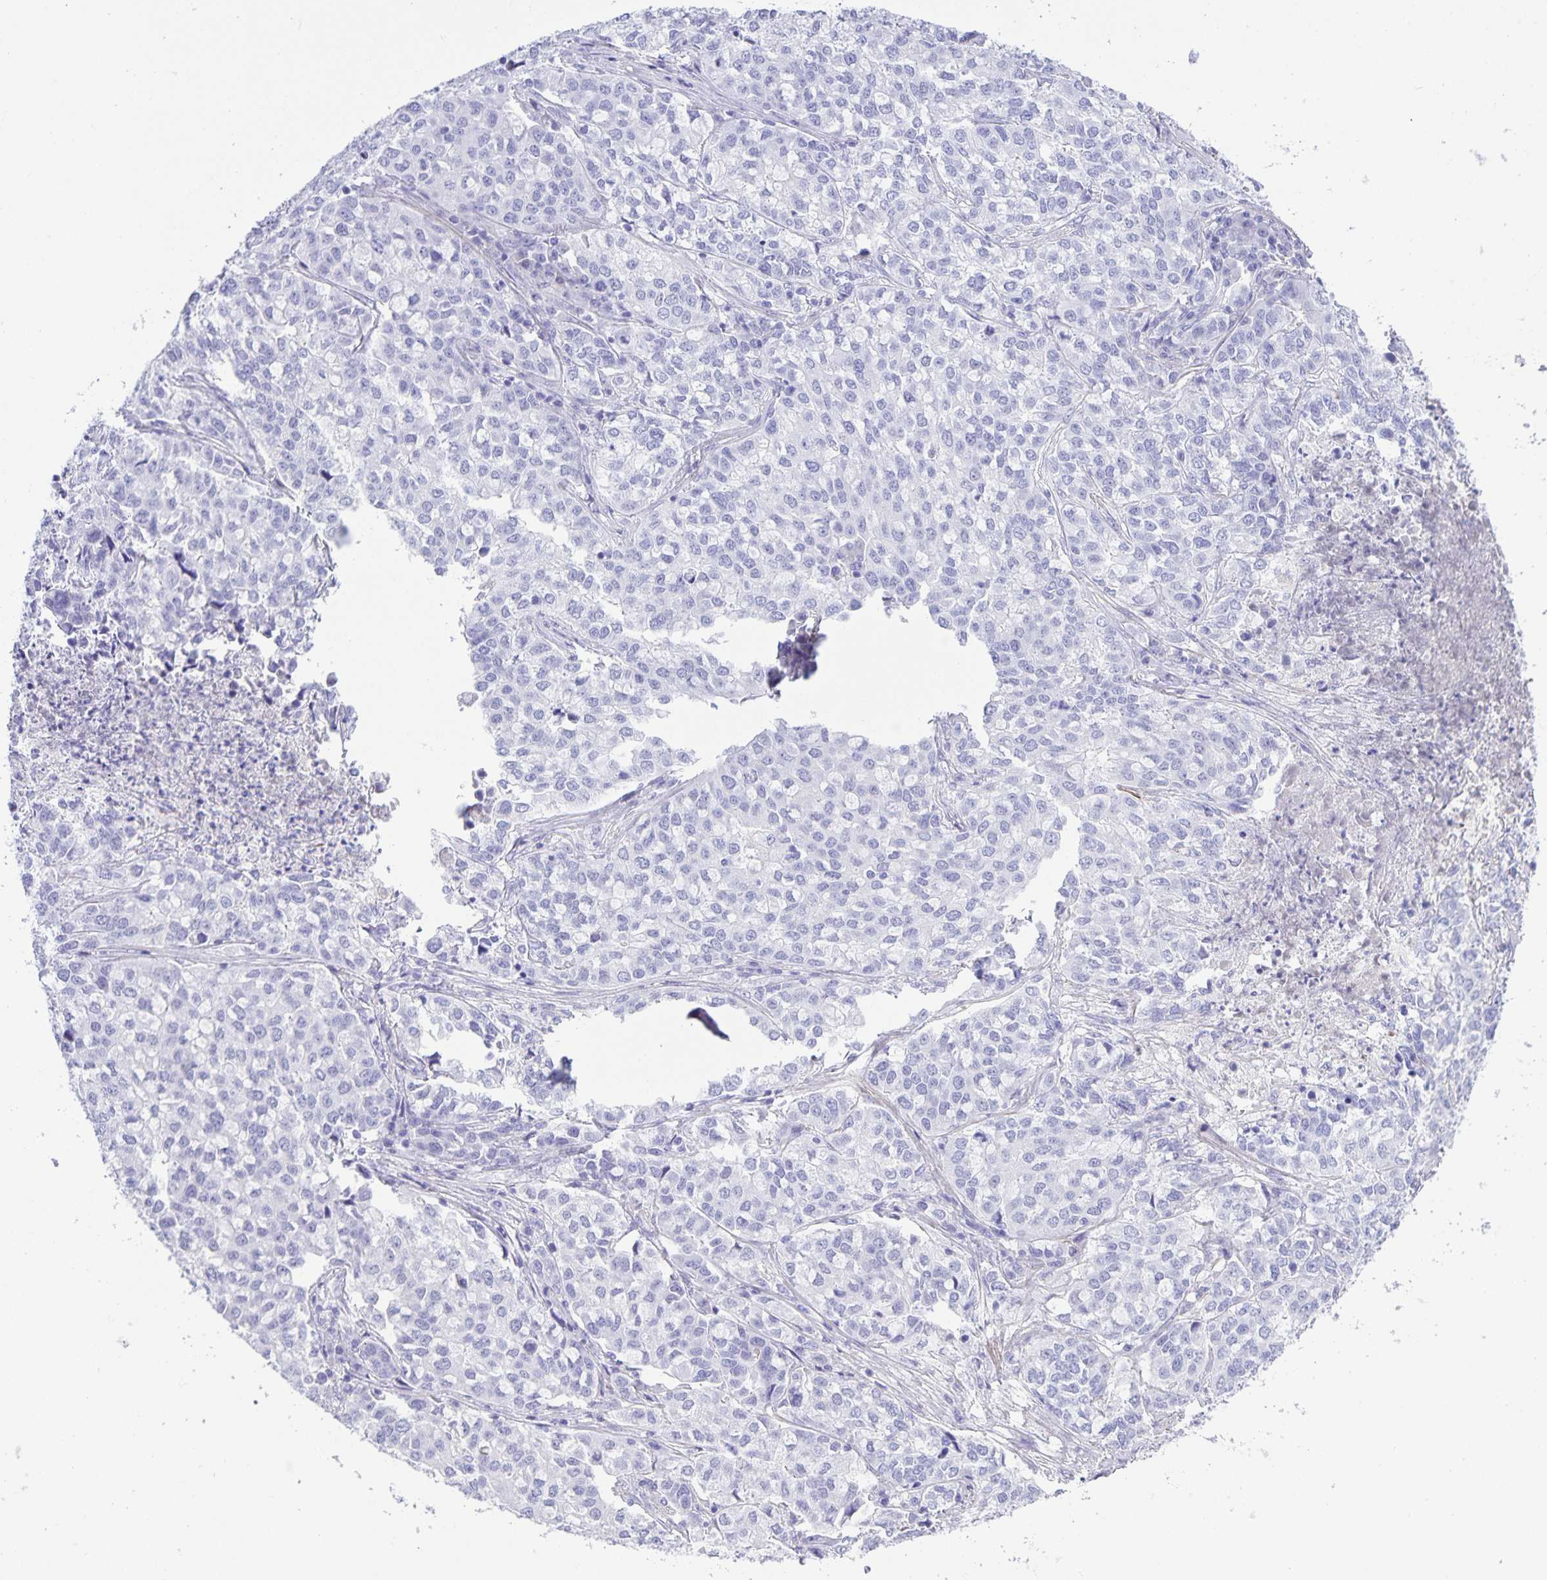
{"staining": {"intensity": "negative", "quantity": "none", "location": "none"}, "tissue": "lung cancer", "cell_type": "Tumor cells", "image_type": "cancer", "snomed": [{"axis": "morphology", "description": "Adenocarcinoma, NOS"}, {"axis": "morphology", "description": "Adenocarcinoma, metastatic, NOS"}, {"axis": "topography", "description": "Lymph node"}, {"axis": "topography", "description": "Lung"}], "caption": "The immunohistochemistry (IHC) histopathology image has no significant expression in tumor cells of lung adenocarcinoma tissue.", "gene": "UBQLN3", "patient": {"sex": "female", "age": 65}}